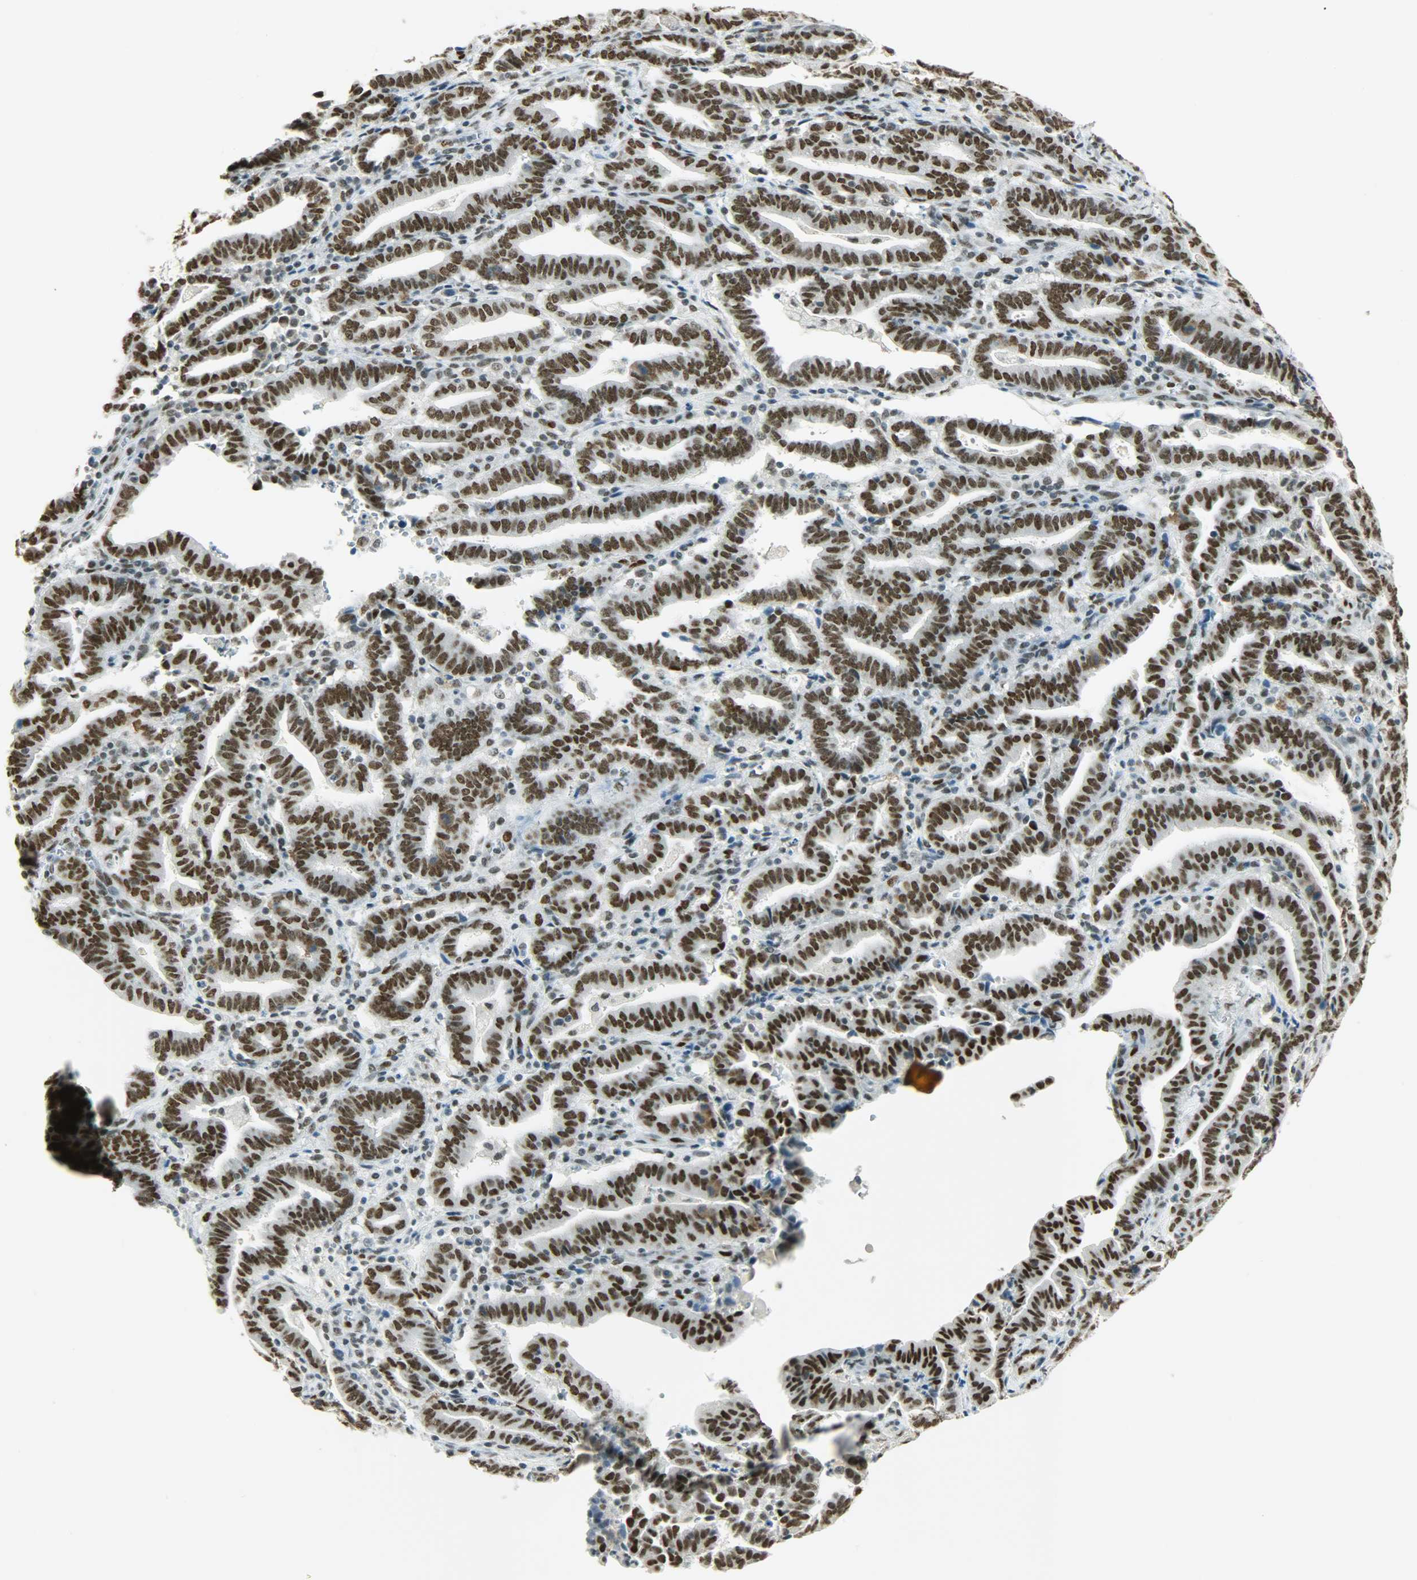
{"staining": {"intensity": "strong", "quantity": ">75%", "location": "nuclear"}, "tissue": "endometrial cancer", "cell_type": "Tumor cells", "image_type": "cancer", "snomed": [{"axis": "morphology", "description": "Adenocarcinoma, NOS"}, {"axis": "topography", "description": "Uterus"}], "caption": "Protein staining exhibits strong nuclear staining in approximately >75% of tumor cells in endometrial cancer.", "gene": "MYEF2", "patient": {"sex": "female", "age": 83}}